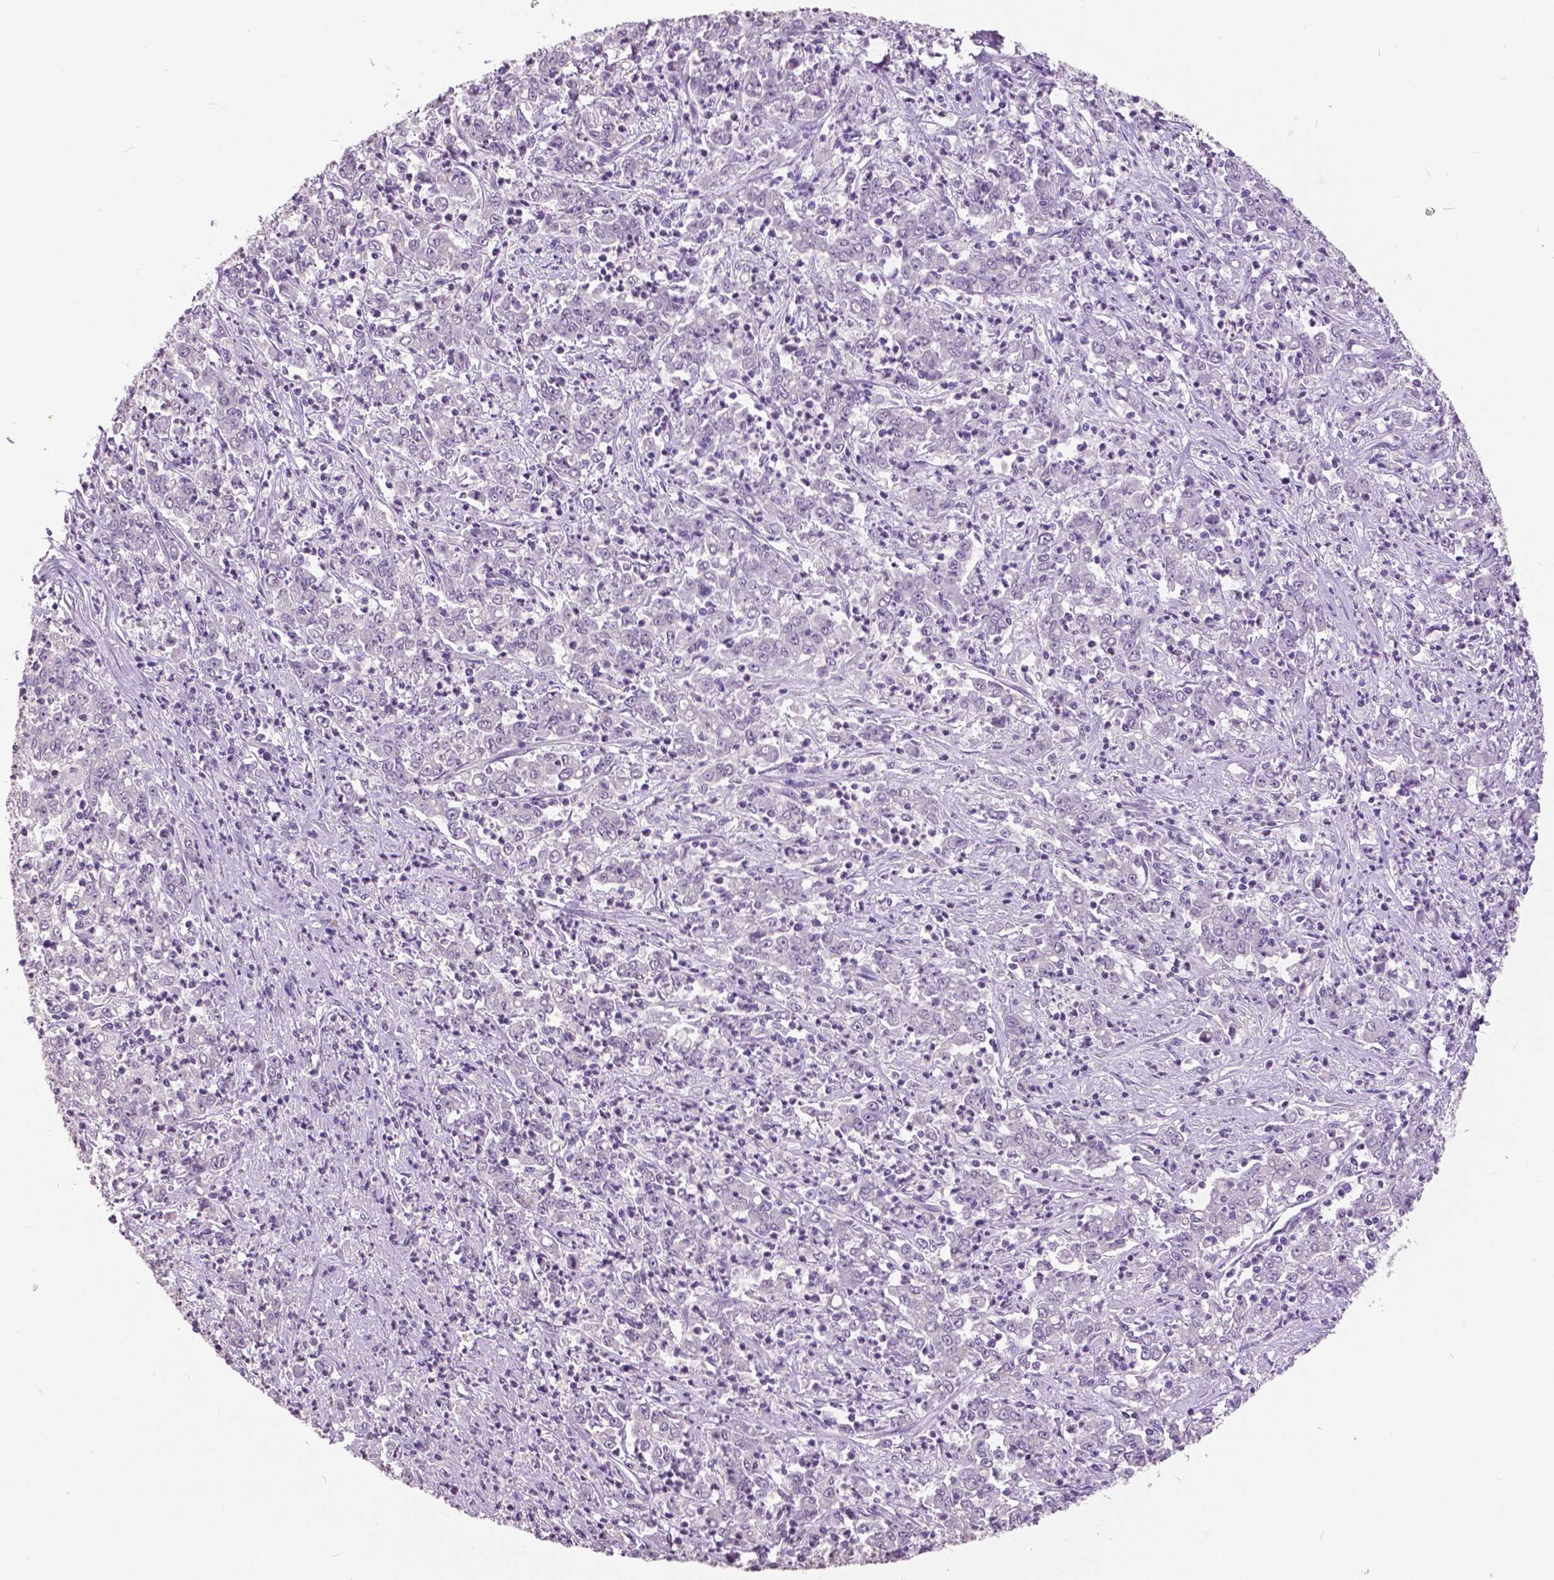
{"staining": {"intensity": "negative", "quantity": "none", "location": "none"}, "tissue": "stomach cancer", "cell_type": "Tumor cells", "image_type": "cancer", "snomed": [{"axis": "morphology", "description": "Adenocarcinoma, NOS"}, {"axis": "topography", "description": "Stomach, lower"}], "caption": "There is no significant positivity in tumor cells of stomach cancer. (DAB immunohistochemistry visualized using brightfield microscopy, high magnification).", "gene": "GRIN2A", "patient": {"sex": "female", "age": 71}}